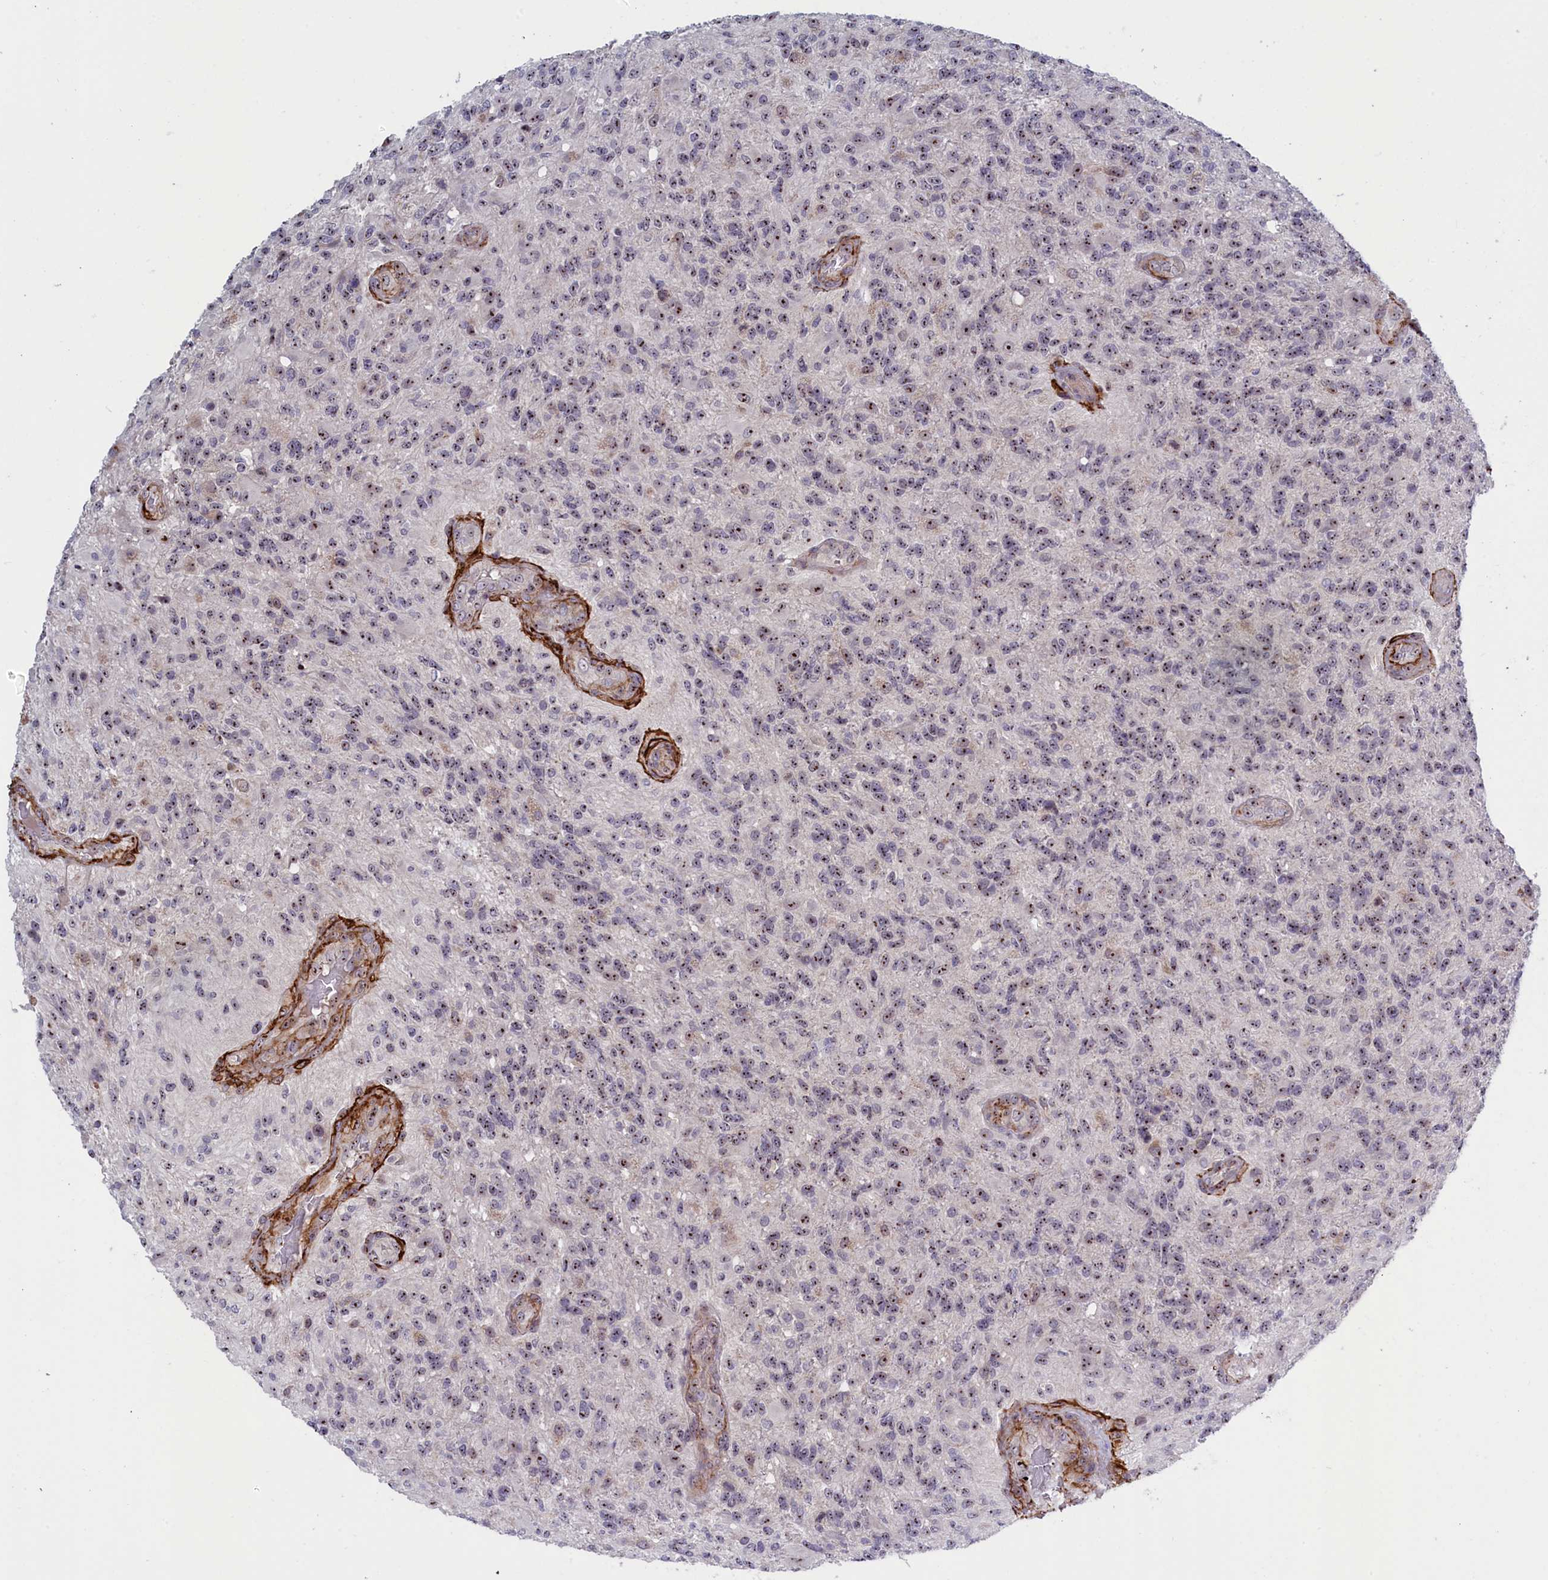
{"staining": {"intensity": "moderate", "quantity": ">75%", "location": "nuclear"}, "tissue": "glioma", "cell_type": "Tumor cells", "image_type": "cancer", "snomed": [{"axis": "morphology", "description": "Glioma, malignant, High grade"}, {"axis": "topography", "description": "Brain"}], "caption": "High-power microscopy captured an IHC image of glioma, revealing moderate nuclear positivity in about >75% of tumor cells.", "gene": "PPAN", "patient": {"sex": "male", "age": 56}}